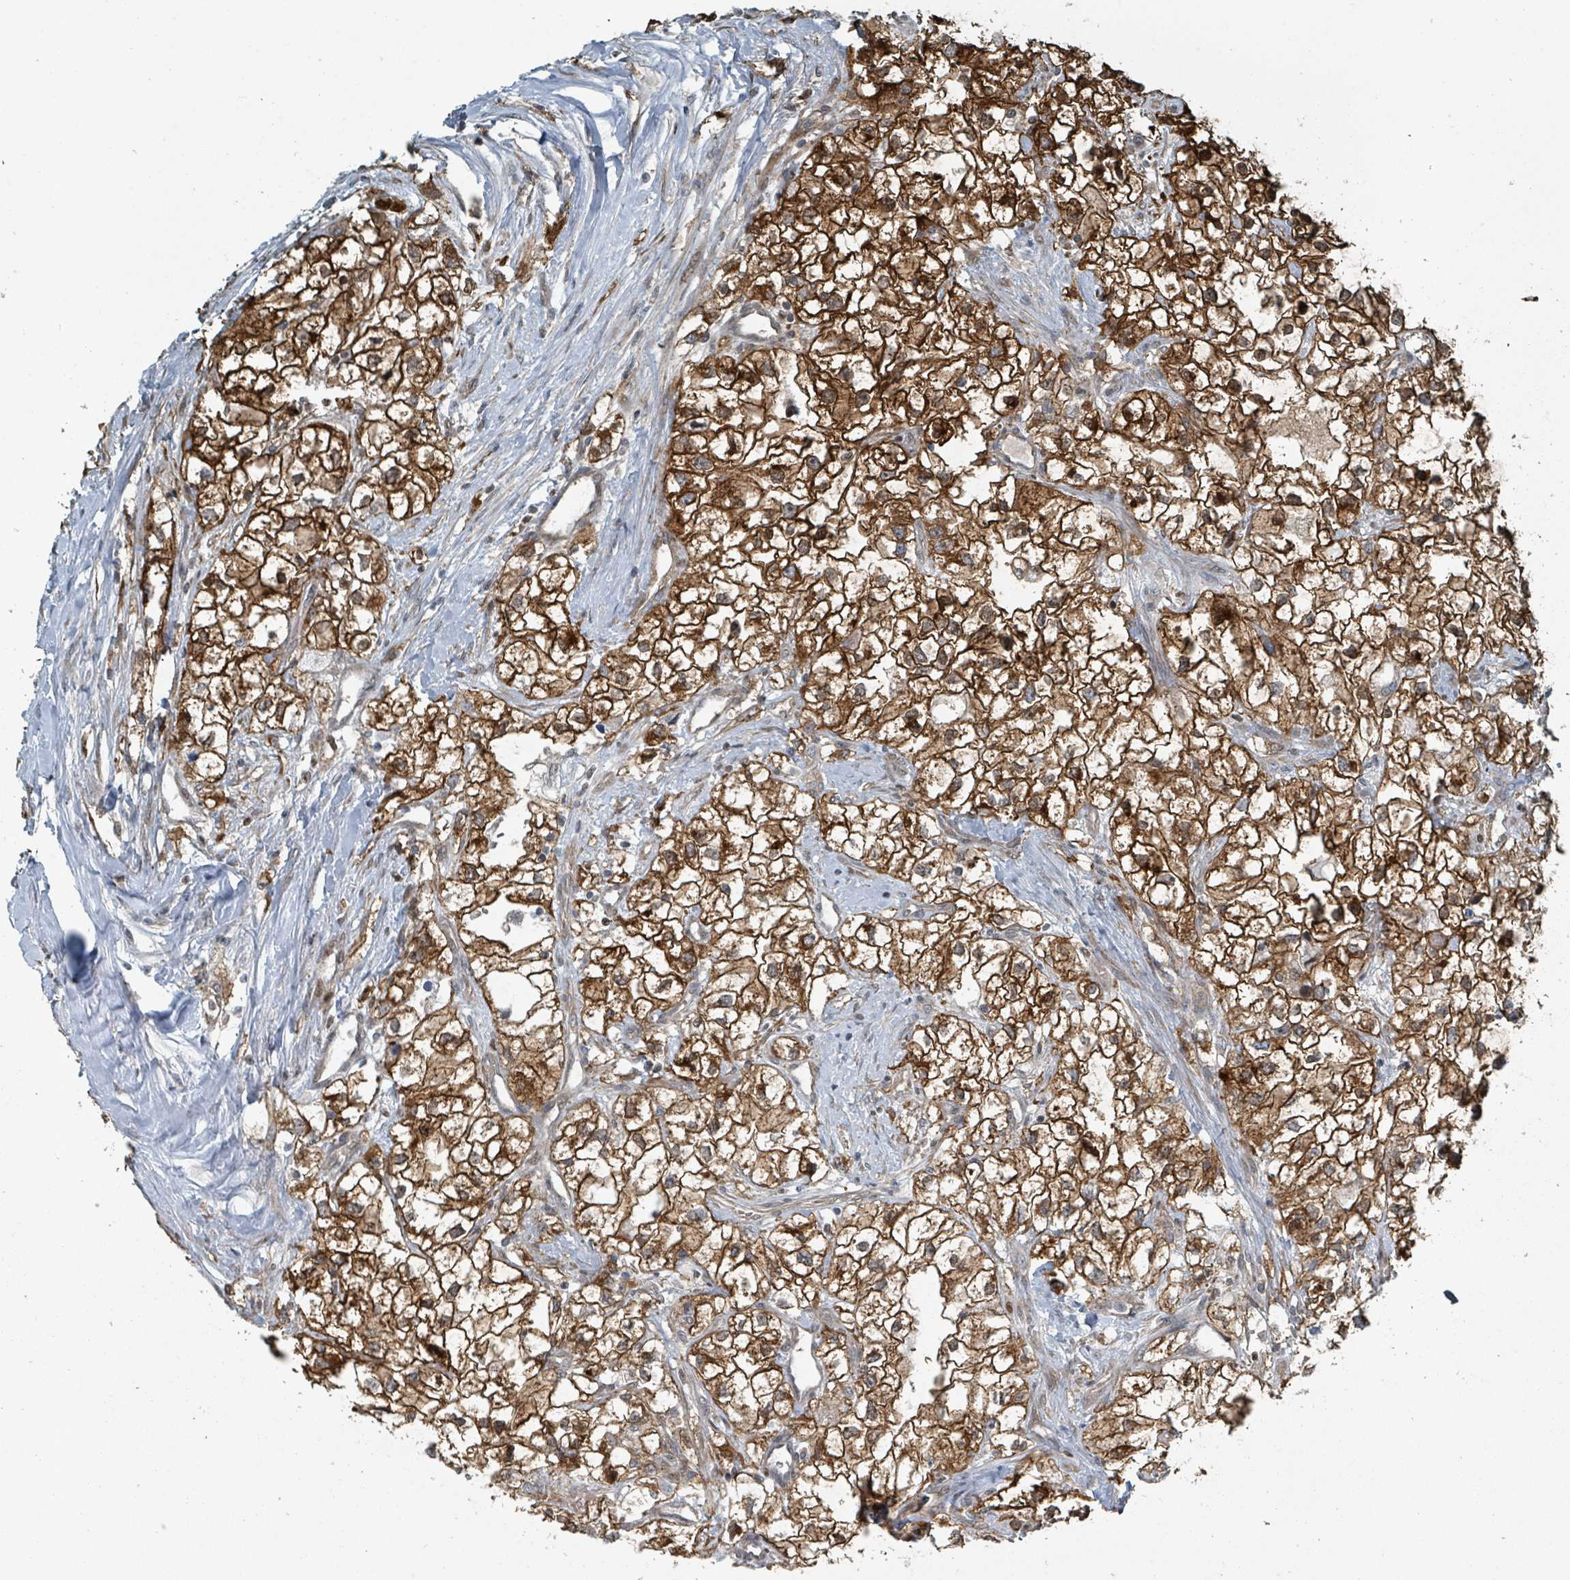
{"staining": {"intensity": "strong", "quantity": ">75%", "location": "cytoplasmic/membranous"}, "tissue": "renal cancer", "cell_type": "Tumor cells", "image_type": "cancer", "snomed": [{"axis": "morphology", "description": "Adenocarcinoma, NOS"}, {"axis": "topography", "description": "Kidney"}], "caption": "This is a micrograph of IHC staining of renal cancer (adenocarcinoma), which shows strong positivity in the cytoplasmic/membranous of tumor cells.", "gene": "RHPN2", "patient": {"sex": "male", "age": 59}}